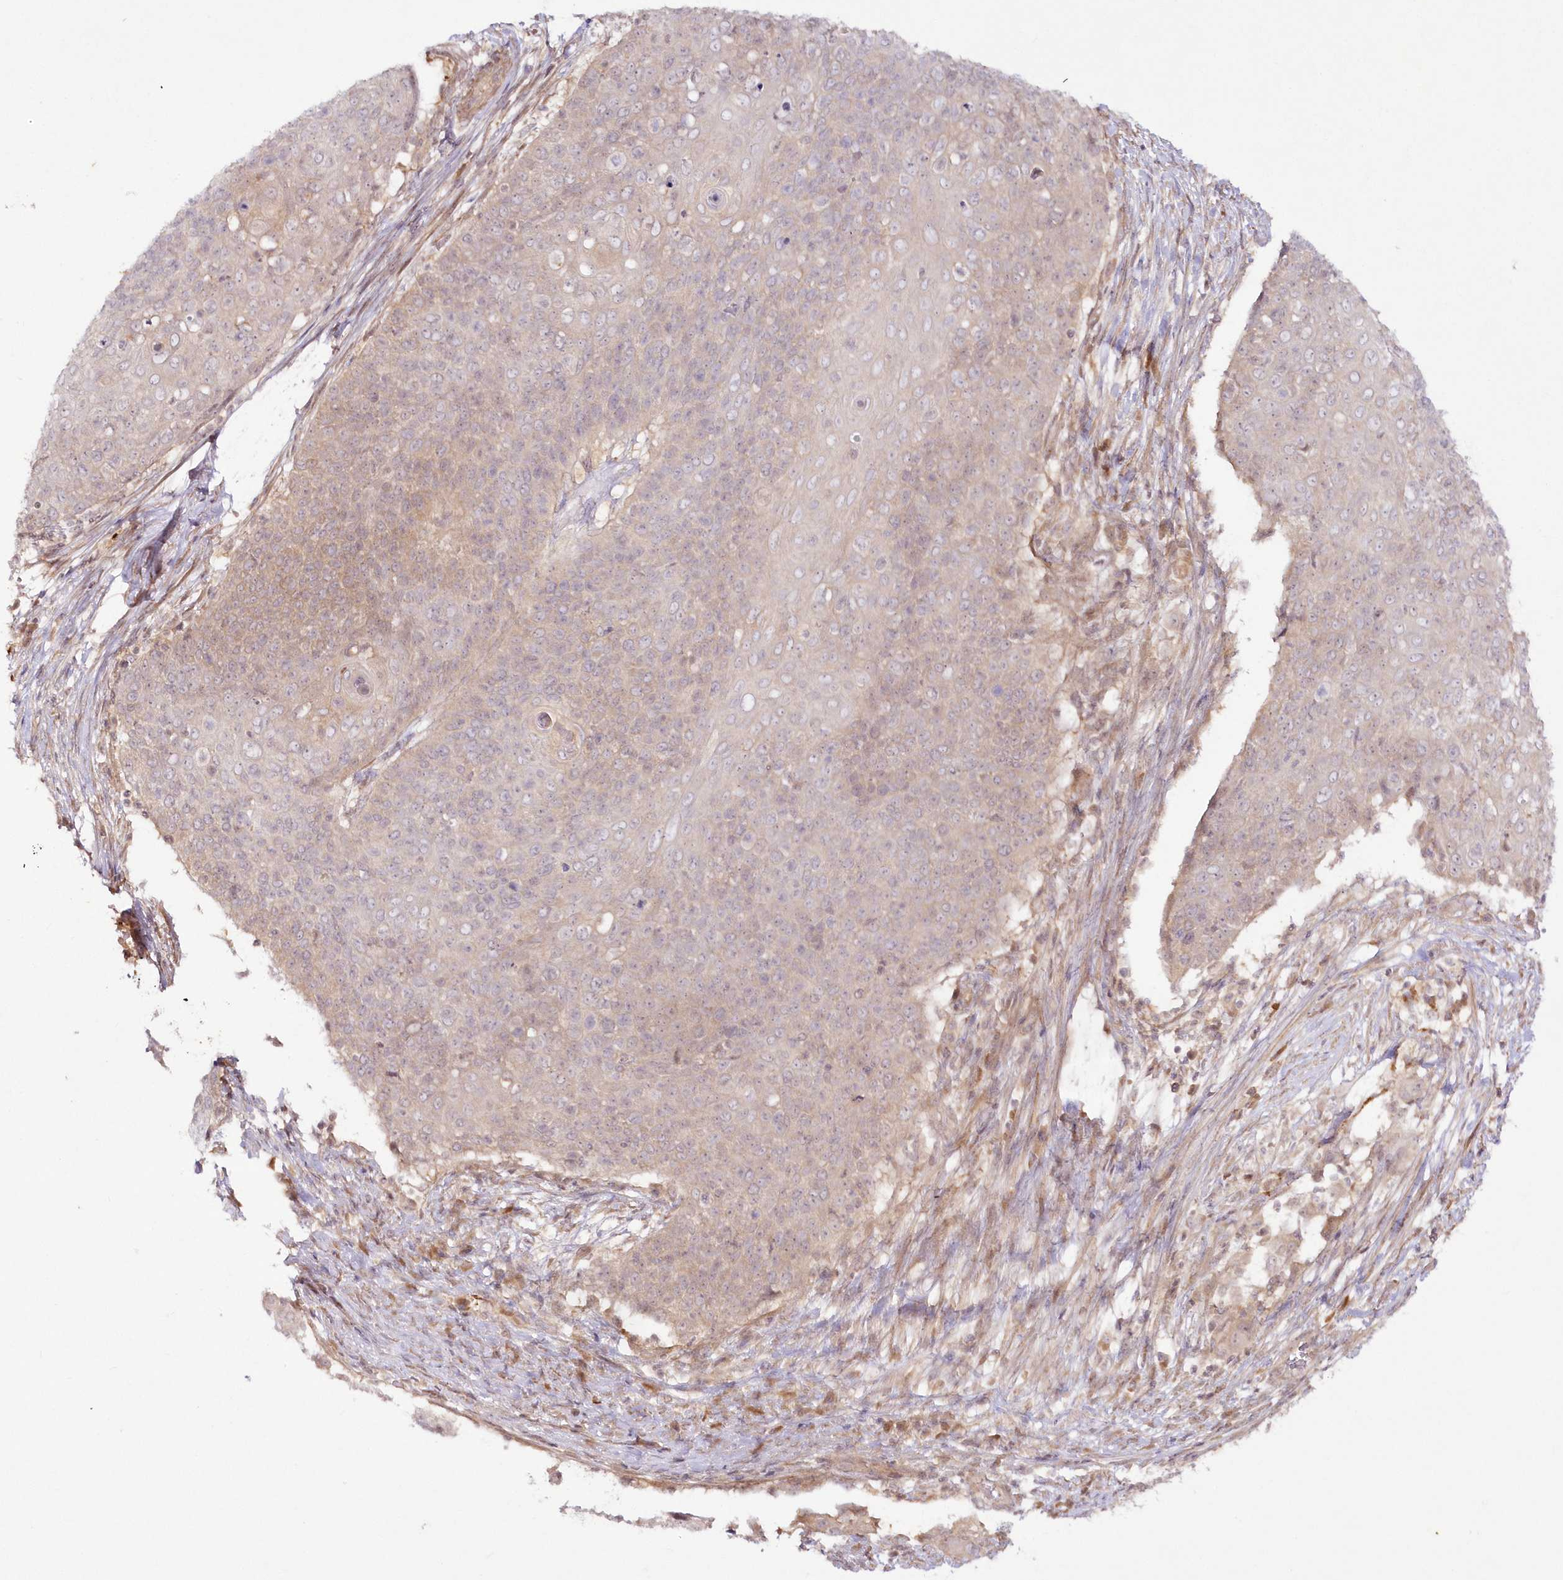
{"staining": {"intensity": "weak", "quantity": "<25%", "location": "cytoplasmic/membranous"}, "tissue": "cervical cancer", "cell_type": "Tumor cells", "image_type": "cancer", "snomed": [{"axis": "morphology", "description": "Squamous cell carcinoma, NOS"}, {"axis": "topography", "description": "Cervix"}], "caption": "DAB immunohistochemical staining of cervical squamous cell carcinoma displays no significant positivity in tumor cells. Brightfield microscopy of immunohistochemistry stained with DAB (3,3'-diaminobenzidine) (brown) and hematoxylin (blue), captured at high magnification.", "gene": "IPMK", "patient": {"sex": "female", "age": 39}}